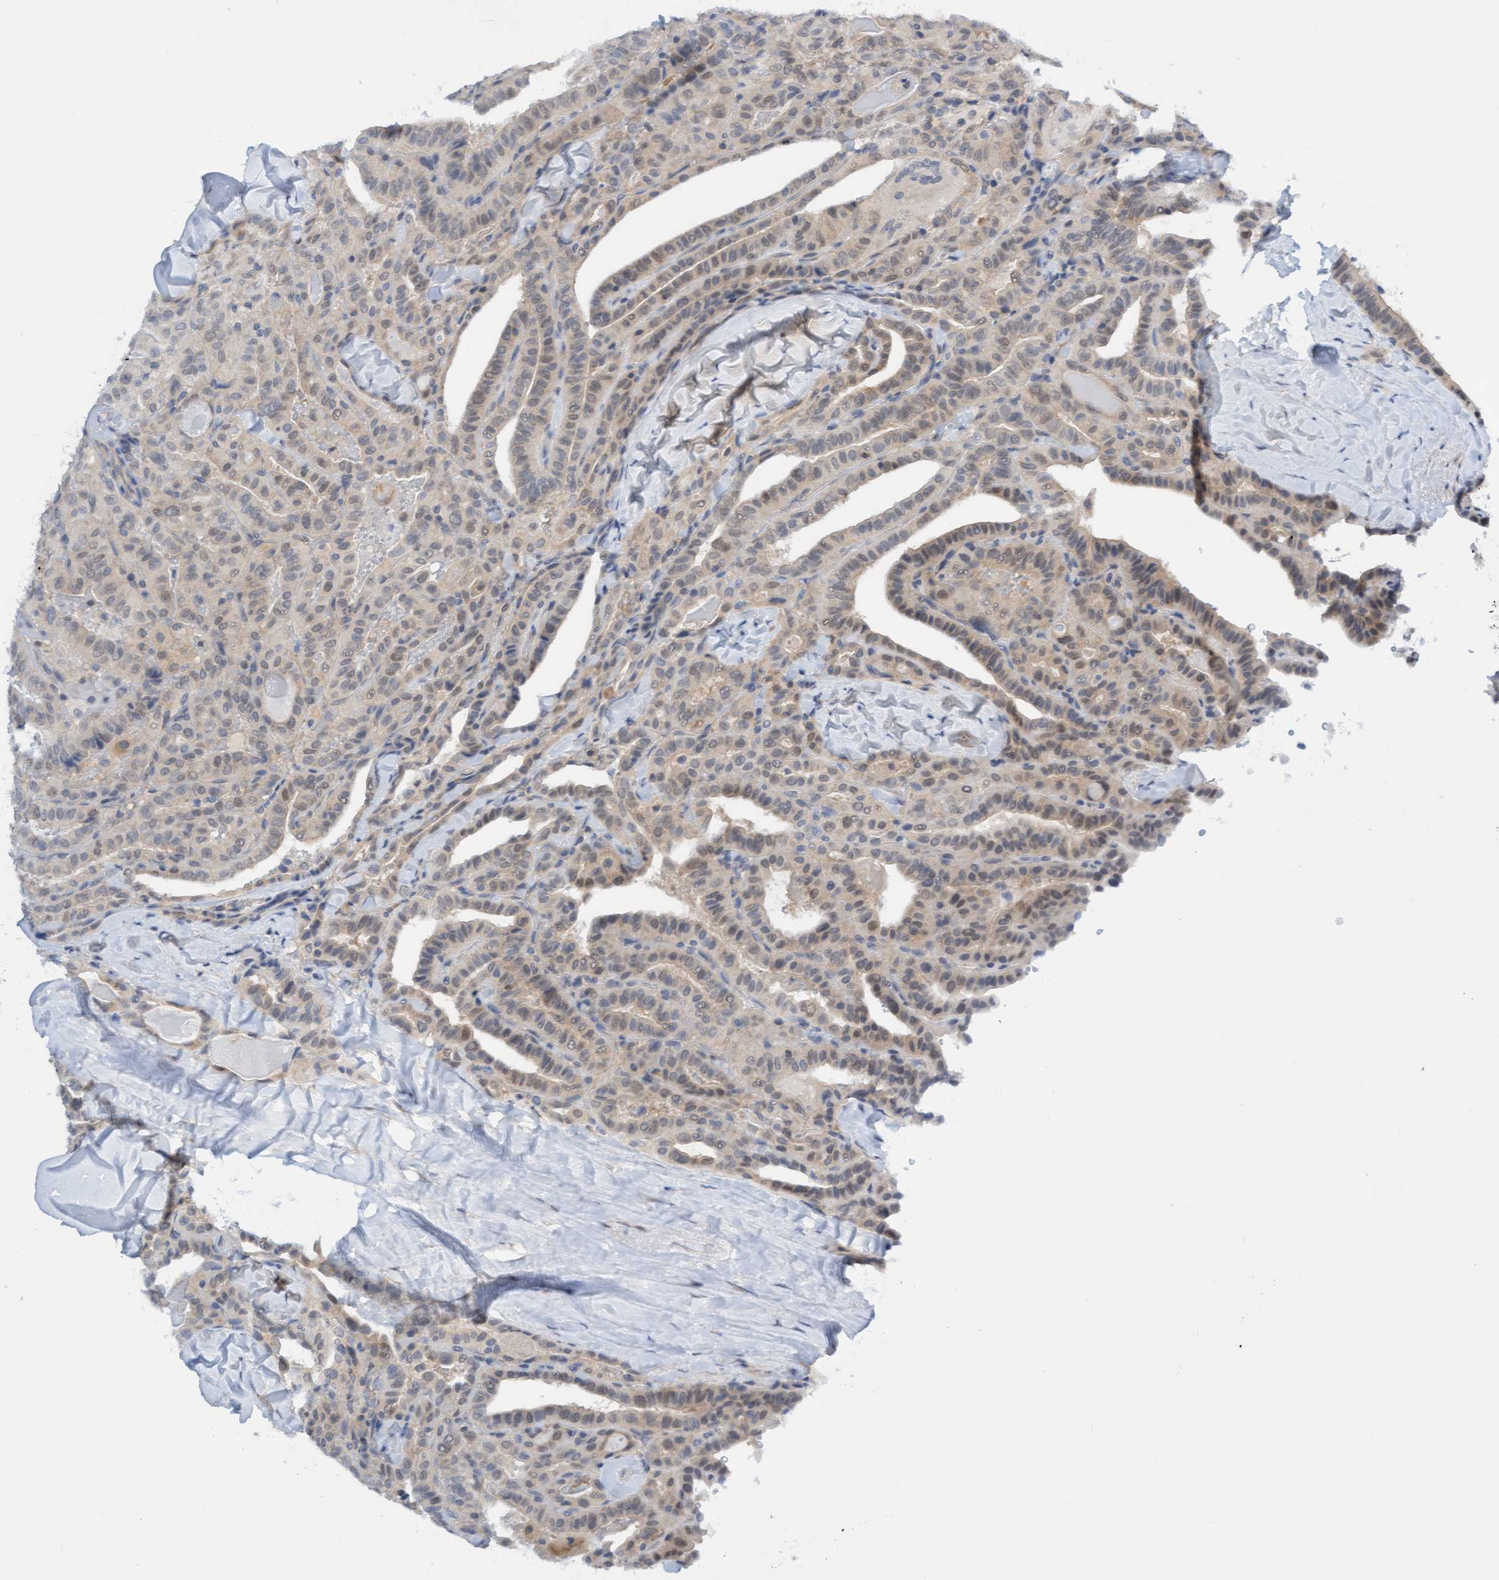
{"staining": {"intensity": "weak", "quantity": "25%-75%", "location": "cytoplasmic/membranous"}, "tissue": "thyroid cancer", "cell_type": "Tumor cells", "image_type": "cancer", "snomed": [{"axis": "morphology", "description": "Papillary adenocarcinoma, NOS"}, {"axis": "topography", "description": "Thyroid gland"}], "caption": "Tumor cells demonstrate weak cytoplasmic/membranous positivity in approximately 25%-75% of cells in thyroid cancer. (DAB (3,3'-diaminobenzidine) = brown stain, brightfield microscopy at high magnification).", "gene": "AMZ2", "patient": {"sex": "male", "age": 77}}